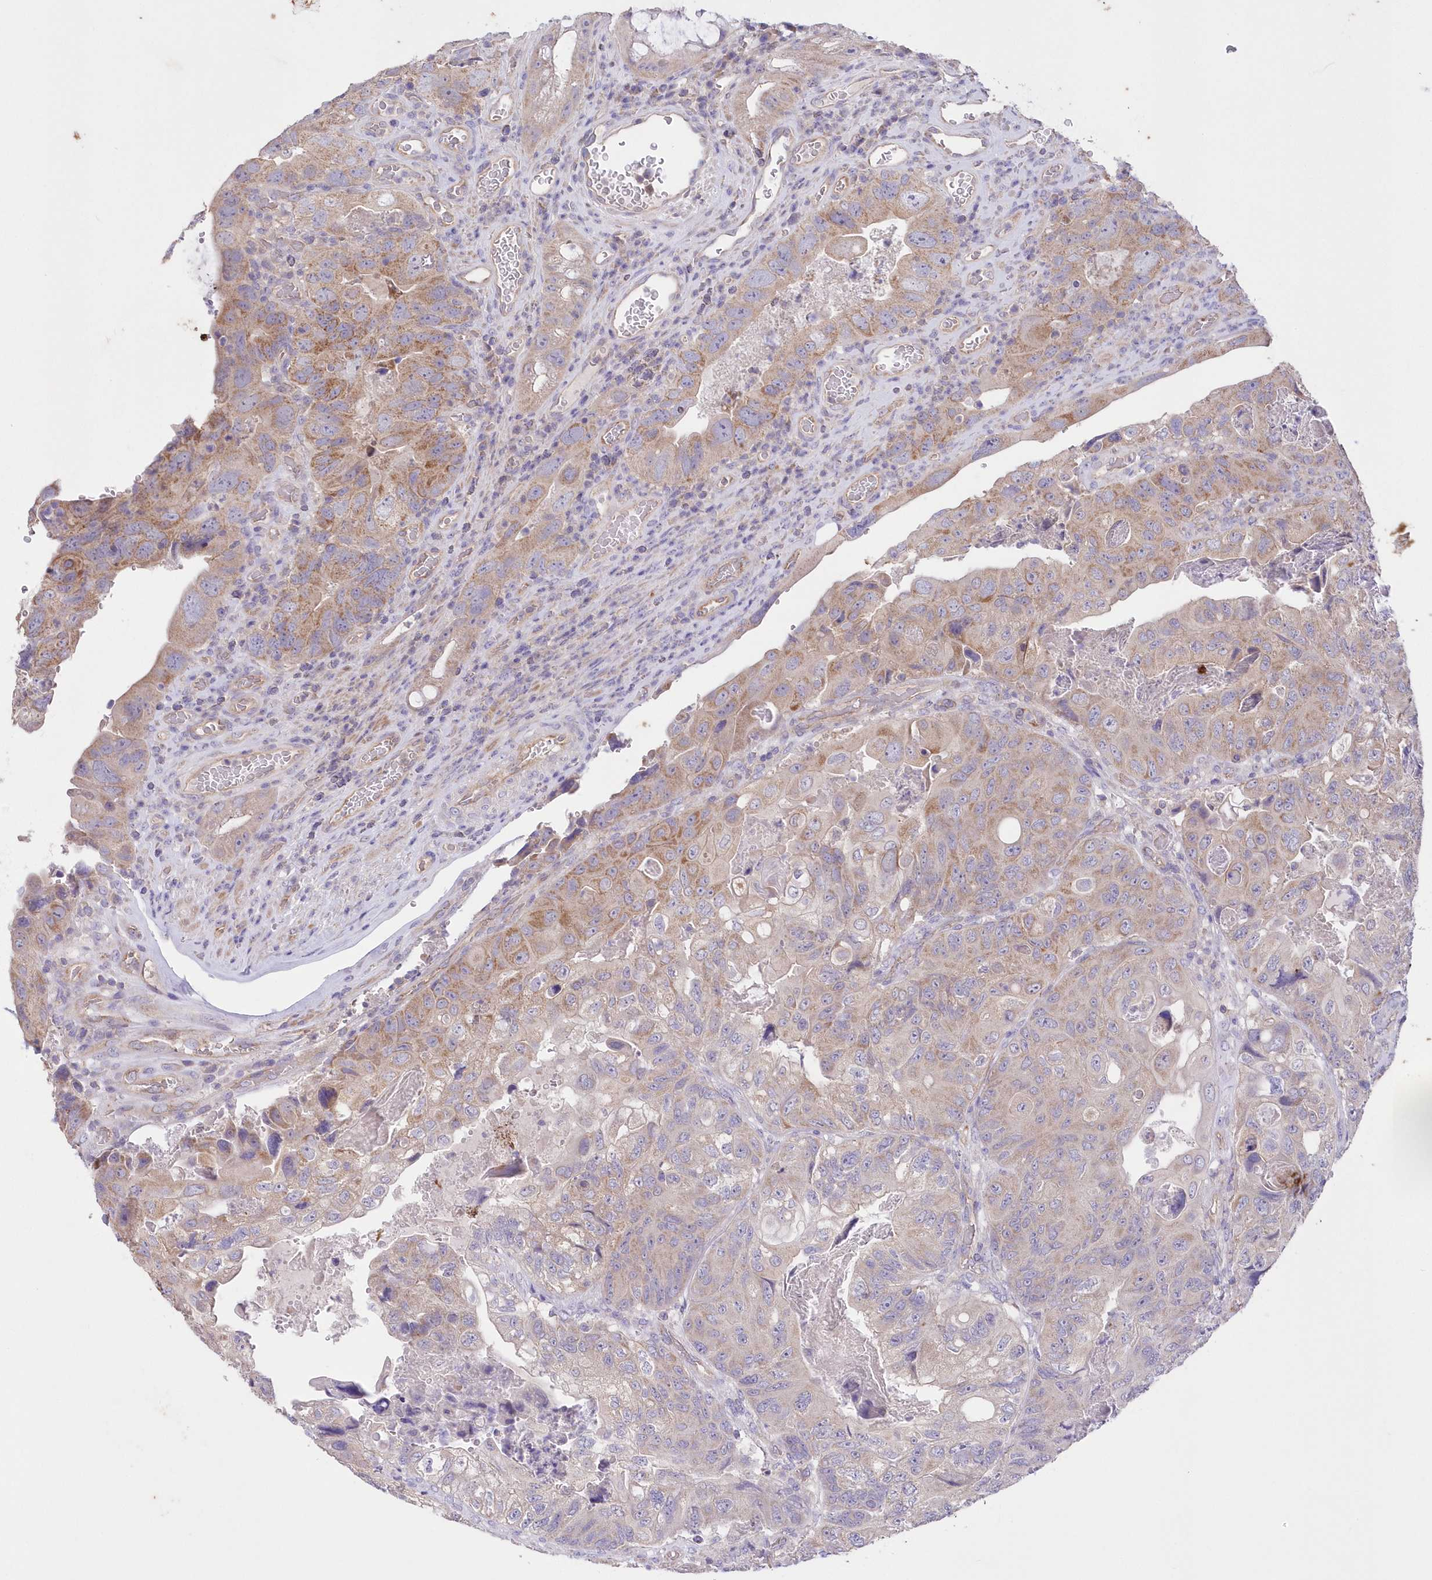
{"staining": {"intensity": "moderate", "quantity": "25%-75%", "location": "cytoplasmic/membranous"}, "tissue": "colorectal cancer", "cell_type": "Tumor cells", "image_type": "cancer", "snomed": [{"axis": "morphology", "description": "Adenocarcinoma, NOS"}, {"axis": "topography", "description": "Rectum"}], "caption": "This is an image of IHC staining of adenocarcinoma (colorectal), which shows moderate positivity in the cytoplasmic/membranous of tumor cells.", "gene": "ITSN2", "patient": {"sex": "male", "age": 63}}